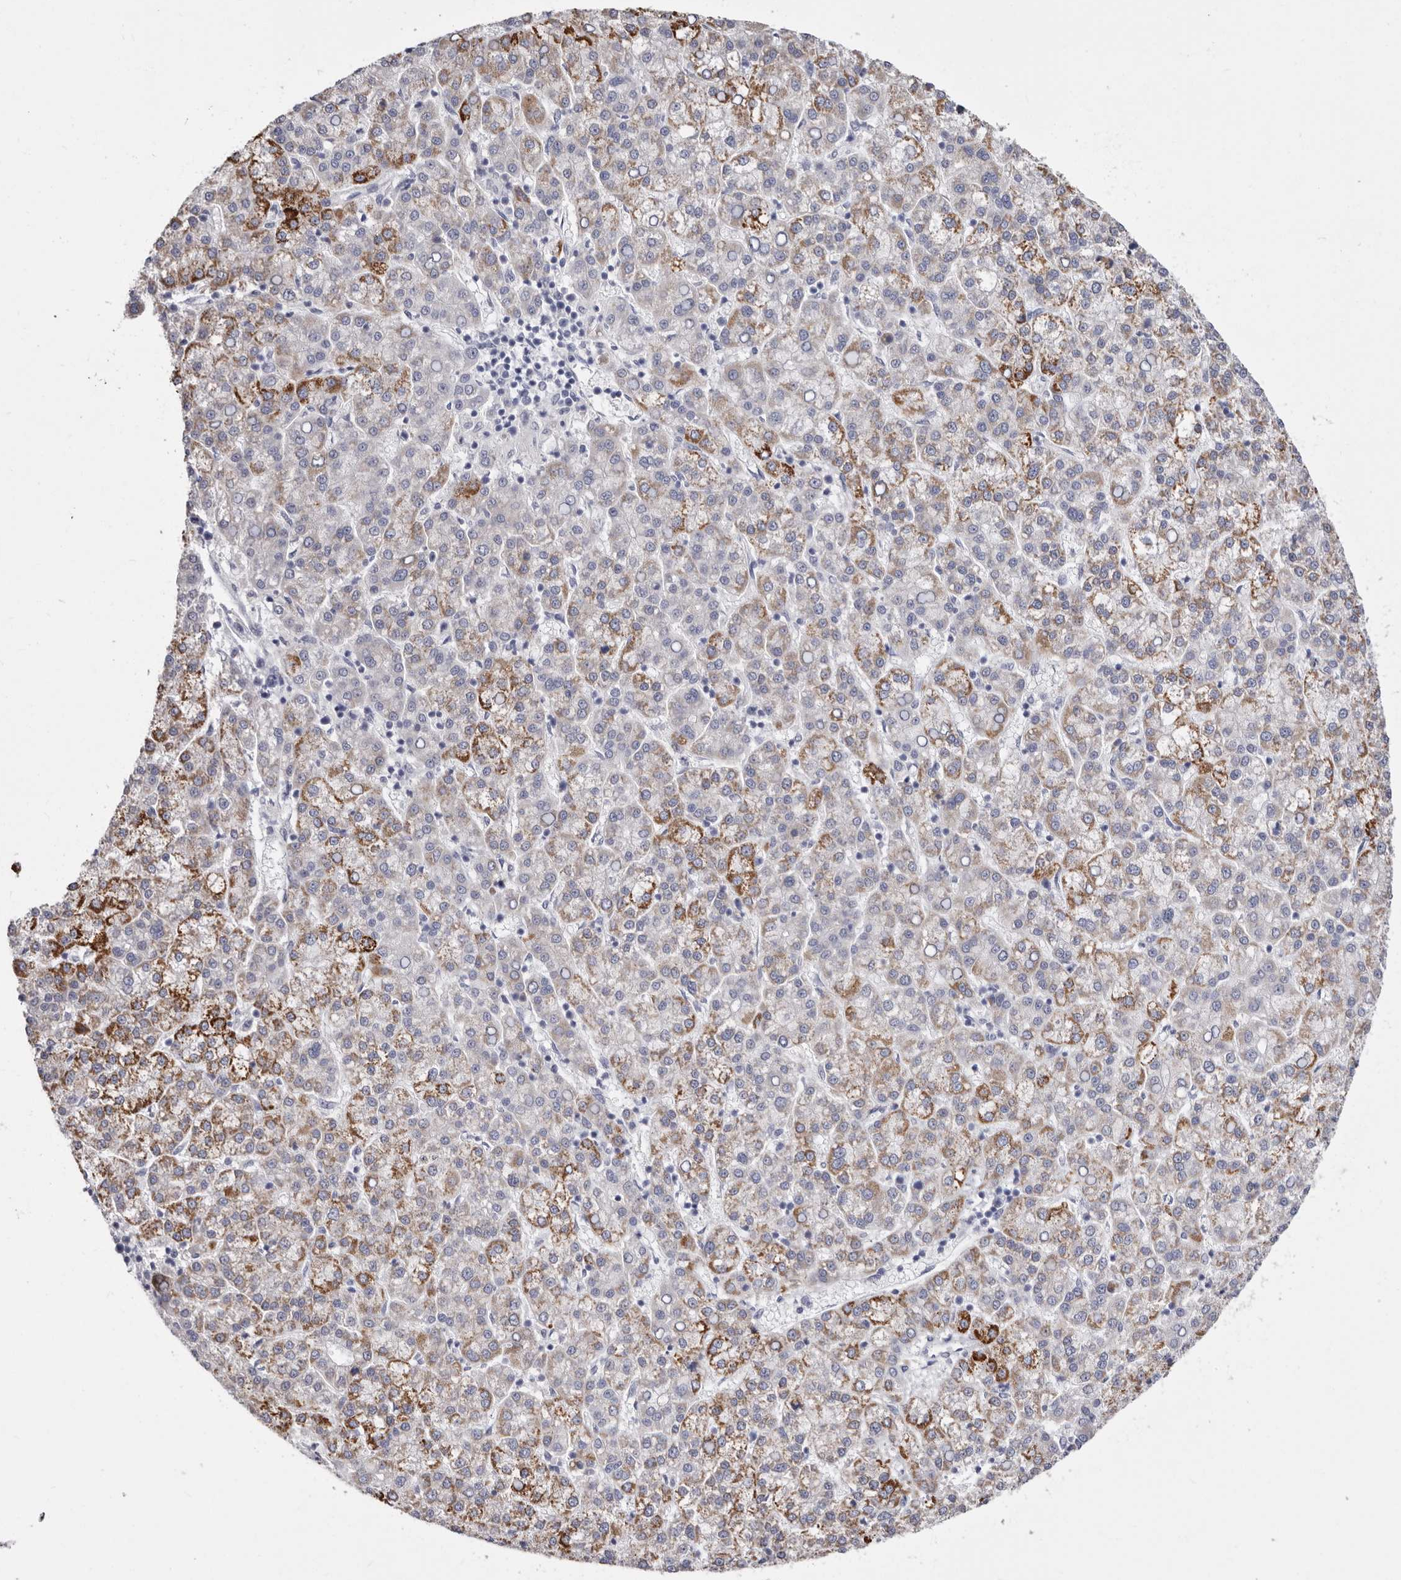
{"staining": {"intensity": "strong", "quantity": "25%-75%", "location": "cytoplasmic/membranous"}, "tissue": "liver cancer", "cell_type": "Tumor cells", "image_type": "cancer", "snomed": [{"axis": "morphology", "description": "Carcinoma, Hepatocellular, NOS"}, {"axis": "topography", "description": "Liver"}], "caption": "This micrograph displays liver cancer stained with IHC to label a protein in brown. The cytoplasmic/membranous of tumor cells show strong positivity for the protein. Nuclei are counter-stained blue.", "gene": "RSPO2", "patient": {"sex": "female", "age": 58}}